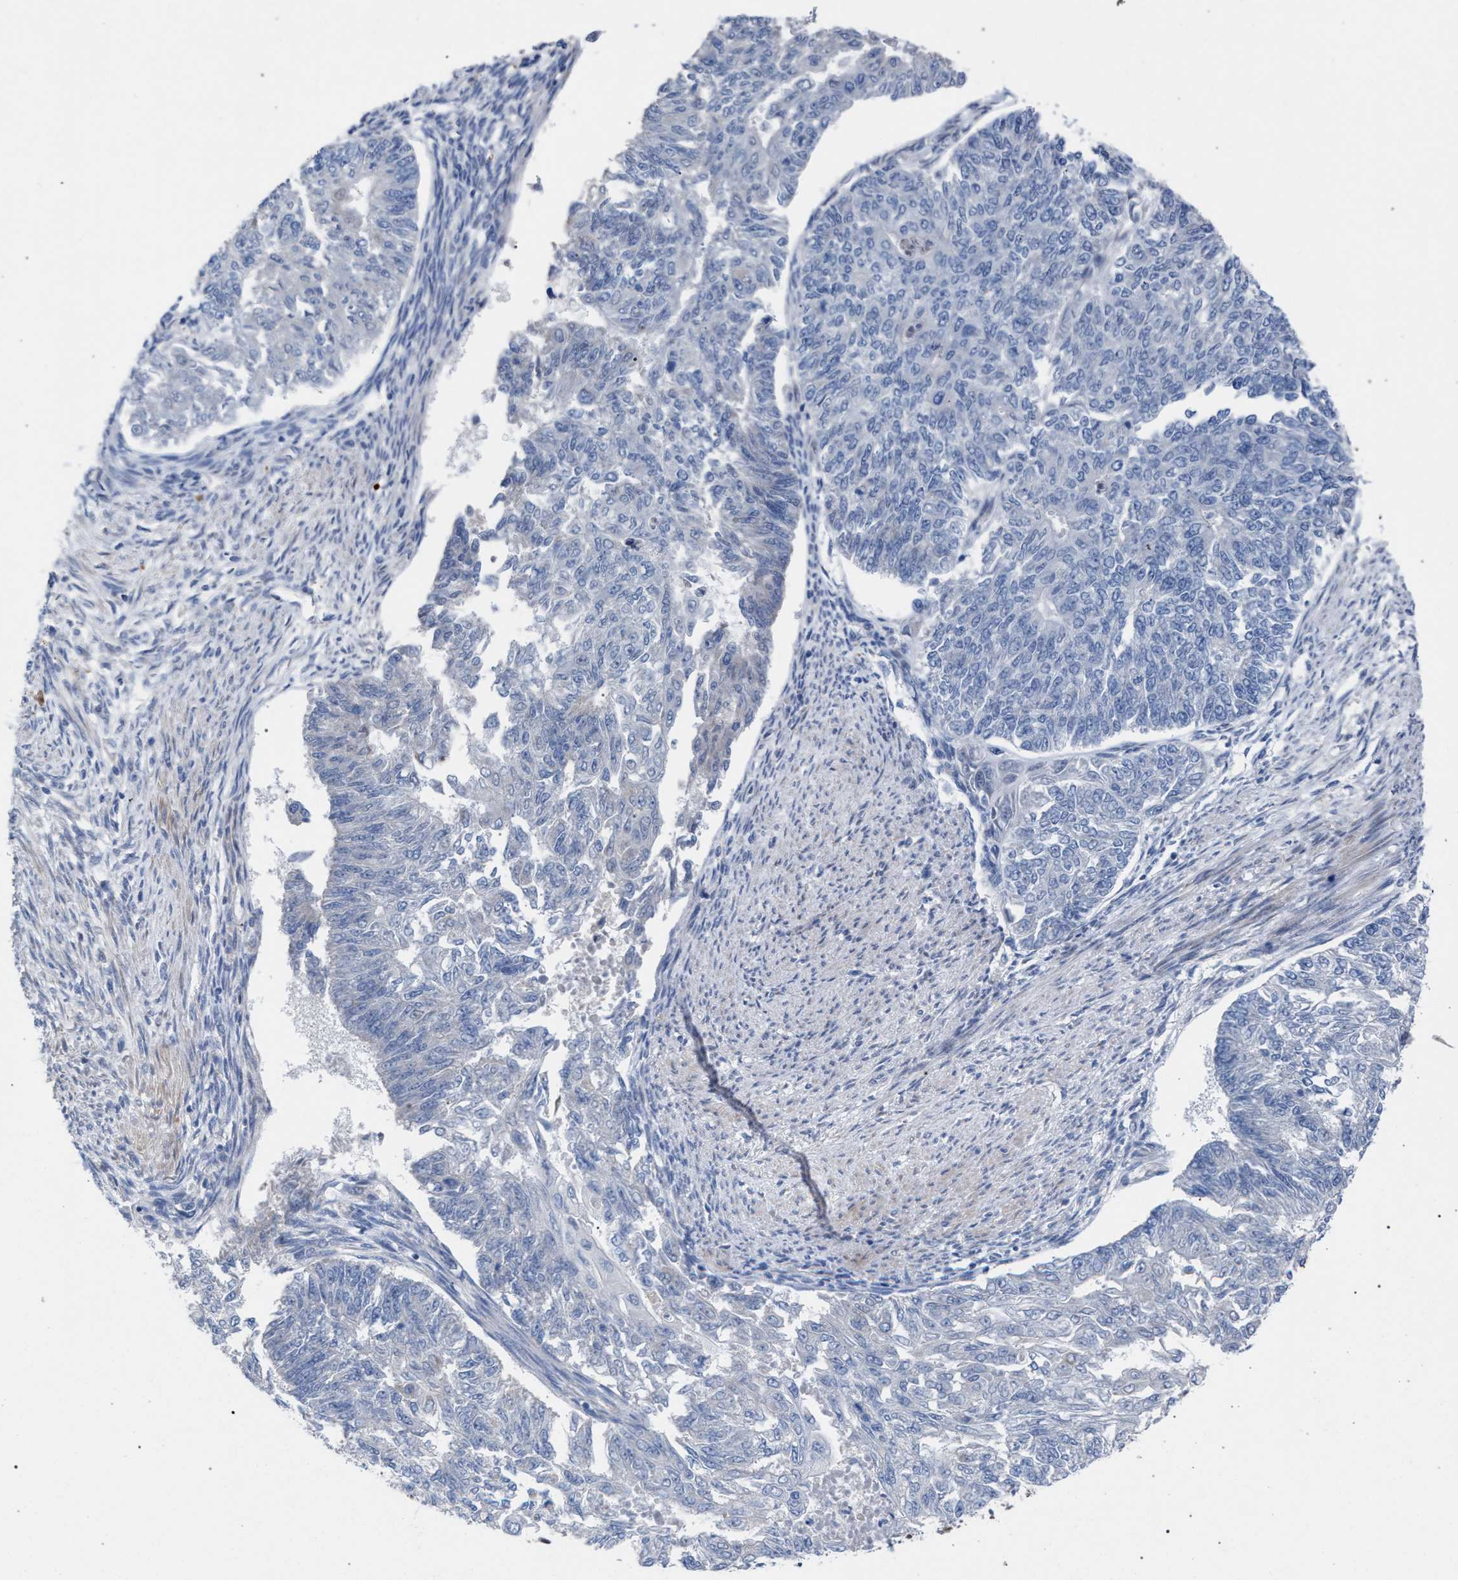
{"staining": {"intensity": "negative", "quantity": "none", "location": "none"}, "tissue": "endometrial cancer", "cell_type": "Tumor cells", "image_type": "cancer", "snomed": [{"axis": "morphology", "description": "Adenocarcinoma, NOS"}, {"axis": "topography", "description": "Endometrium"}], "caption": "Immunohistochemistry histopathology image of neoplastic tissue: endometrial cancer stained with DAB demonstrates no significant protein positivity in tumor cells.", "gene": "RNF135", "patient": {"sex": "female", "age": 32}}